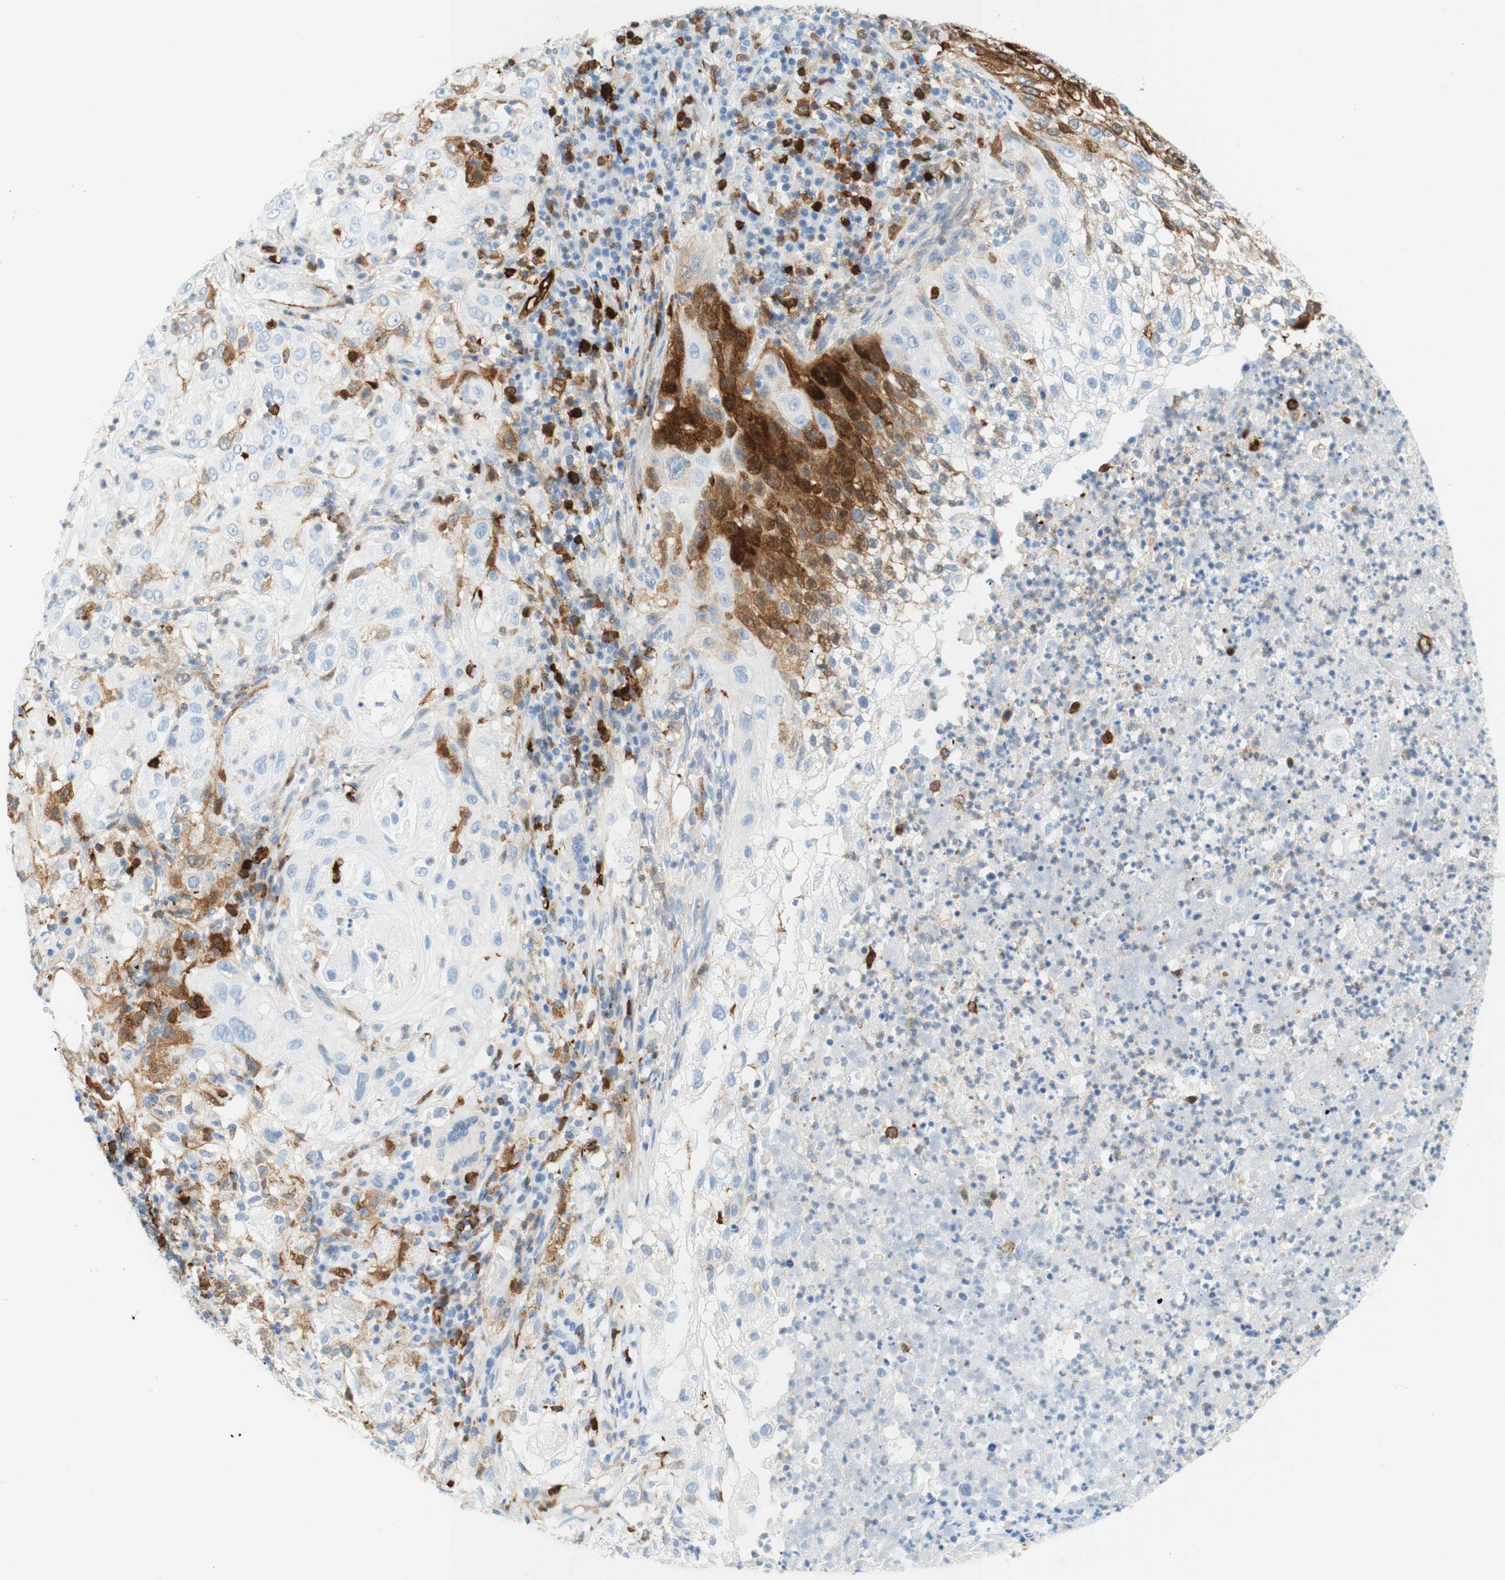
{"staining": {"intensity": "strong", "quantity": "<25%", "location": "cytoplasmic/membranous"}, "tissue": "lung cancer", "cell_type": "Tumor cells", "image_type": "cancer", "snomed": [{"axis": "morphology", "description": "Inflammation, NOS"}, {"axis": "morphology", "description": "Squamous cell carcinoma, NOS"}, {"axis": "topography", "description": "Lymph node"}, {"axis": "topography", "description": "Soft tissue"}, {"axis": "topography", "description": "Lung"}], "caption": "Protein expression analysis of lung cancer shows strong cytoplasmic/membranous positivity in about <25% of tumor cells.", "gene": "STMN1", "patient": {"sex": "male", "age": 66}}